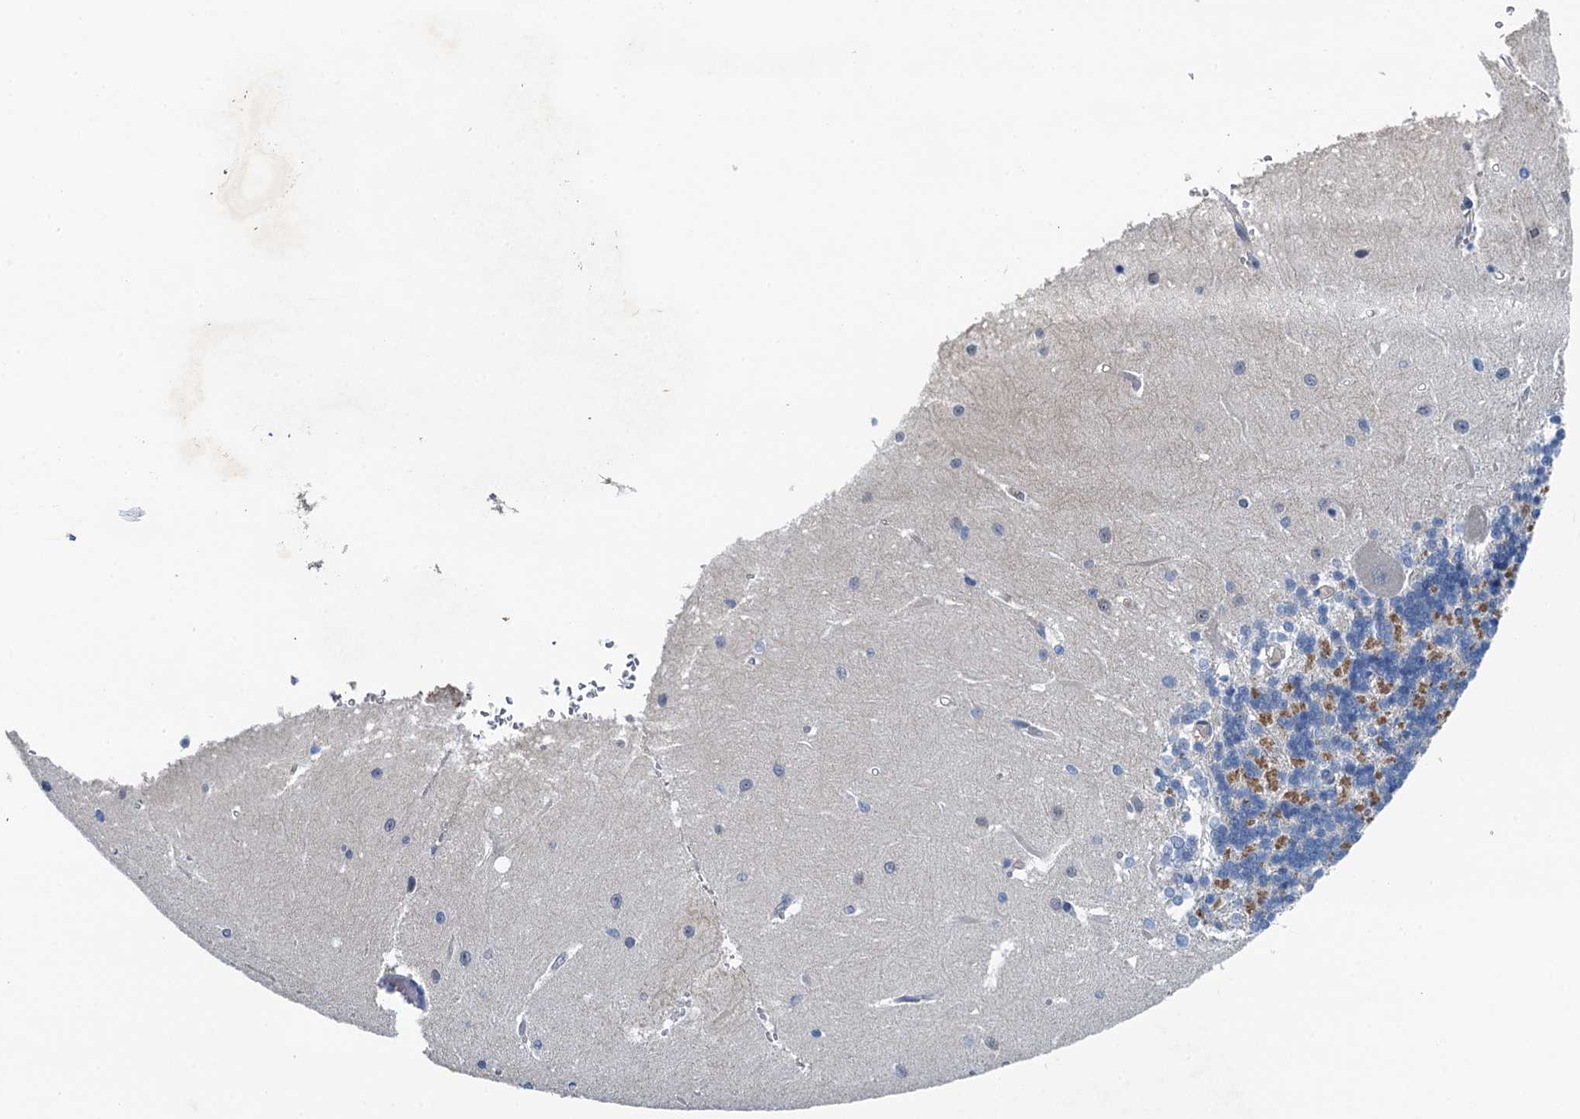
{"staining": {"intensity": "moderate", "quantity": "<25%", "location": "cytoplasmic/membranous"}, "tissue": "cerebellum", "cell_type": "Cells in granular layer", "image_type": "normal", "snomed": [{"axis": "morphology", "description": "Normal tissue, NOS"}, {"axis": "topography", "description": "Cerebellum"}], "caption": "Protein staining reveals moderate cytoplasmic/membranous staining in about <25% of cells in granular layer in normal cerebellum. The staining was performed using DAB to visualize the protein expression in brown, while the nuclei were stained in blue with hematoxylin (Magnification: 20x).", "gene": "THAP10", "patient": {"sex": "male", "age": 37}}